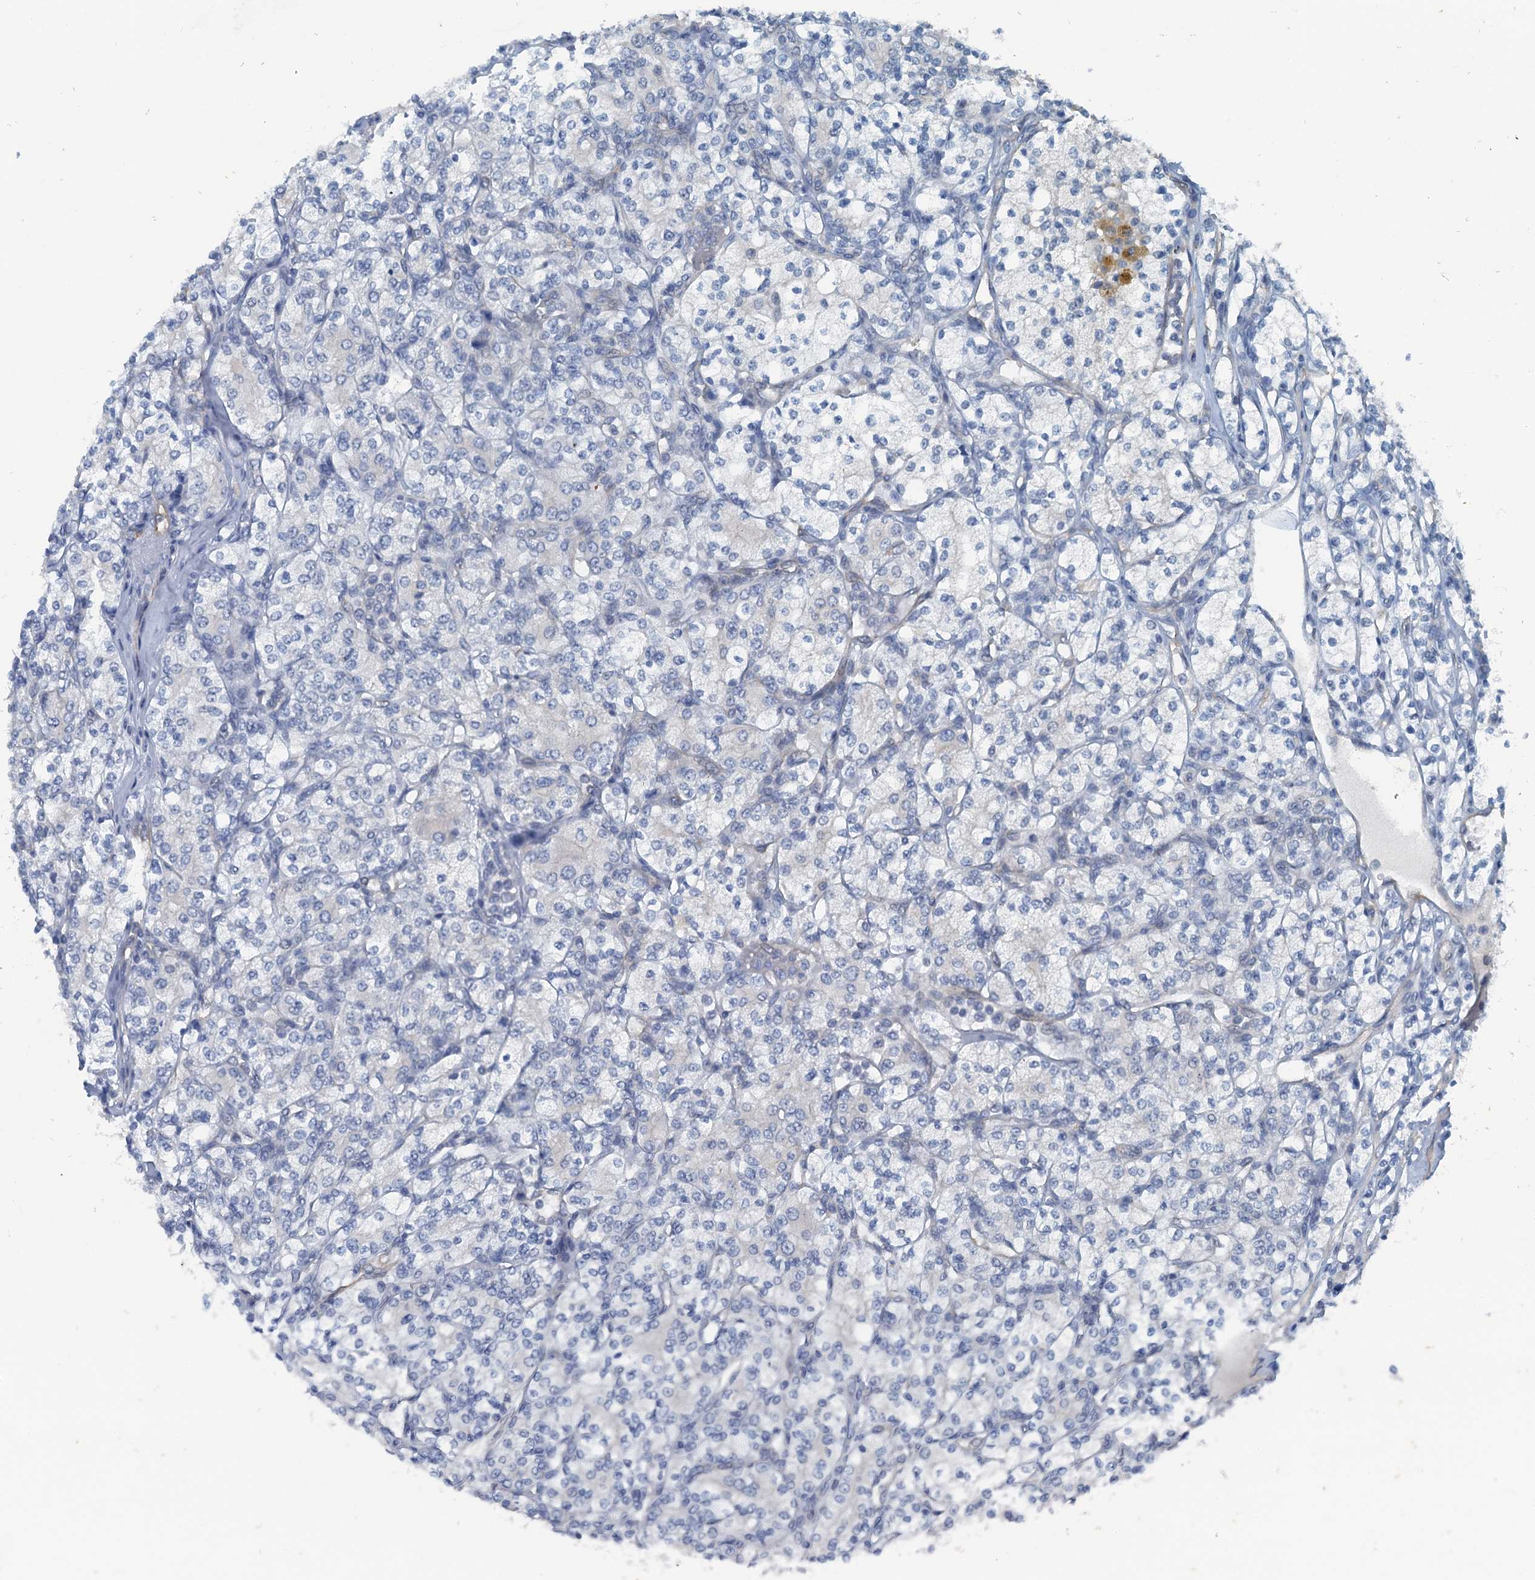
{"staining": {"intensity": "negative", "quantity": "none", "location": "none"}, "tissue": "renal cancer", "cell_type": "Tumor cells", "image_type": "cancer", "snomed": [{"axis": "morphology", "description": "Adenocarcinoma, NOS"}, {"axis": "topography", "description": "Kidney"}], "caption": "An image of renal cancer stained for a protein shows no brown staining in tumor cells. (Immunohistochemistry, brightfield microscopy, high magnification).", "gene": "GFOD2", "patient": {"sex": "male", "age": 77}}